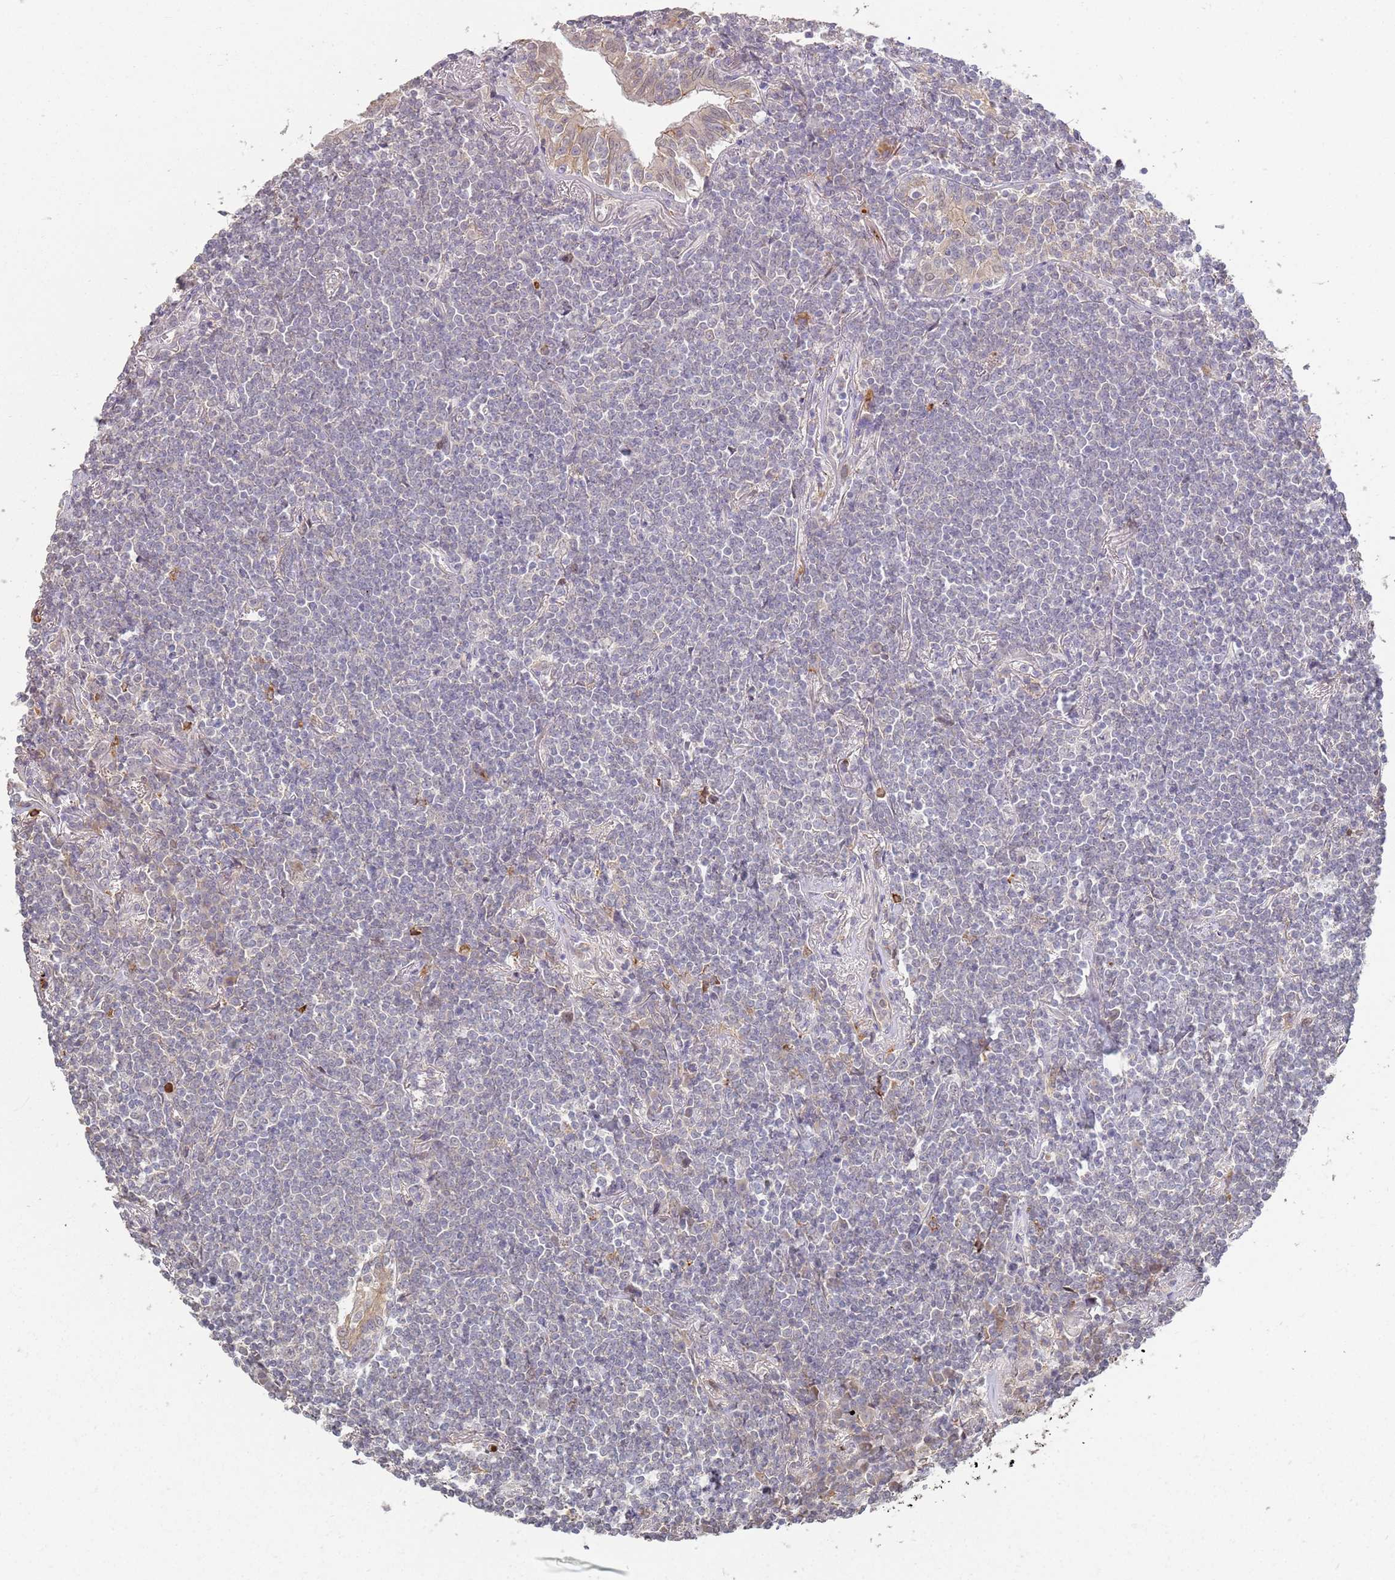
{"staining": {"intensity": "negative", "quantity": "none", "location": "none"}, "tissue": "lymphoma", "cell_type": "Tumor cells", "image_type": "cancer", "snomed": [{"axis": "morphology", "description": "Malignant lymphoma, non-Hodgkin's type, Low grade"}, {"axis": "topography", "description": "Lung"}], "caption": "Human malignant lymphoma, non-Hodgkin's type (low-grade) stained for a protein using immunohistochemistry (IHC) exhibits no staining in tumor cells.", "gene": "MPEG1", "patient": {"sex": "female", "age": 71}}